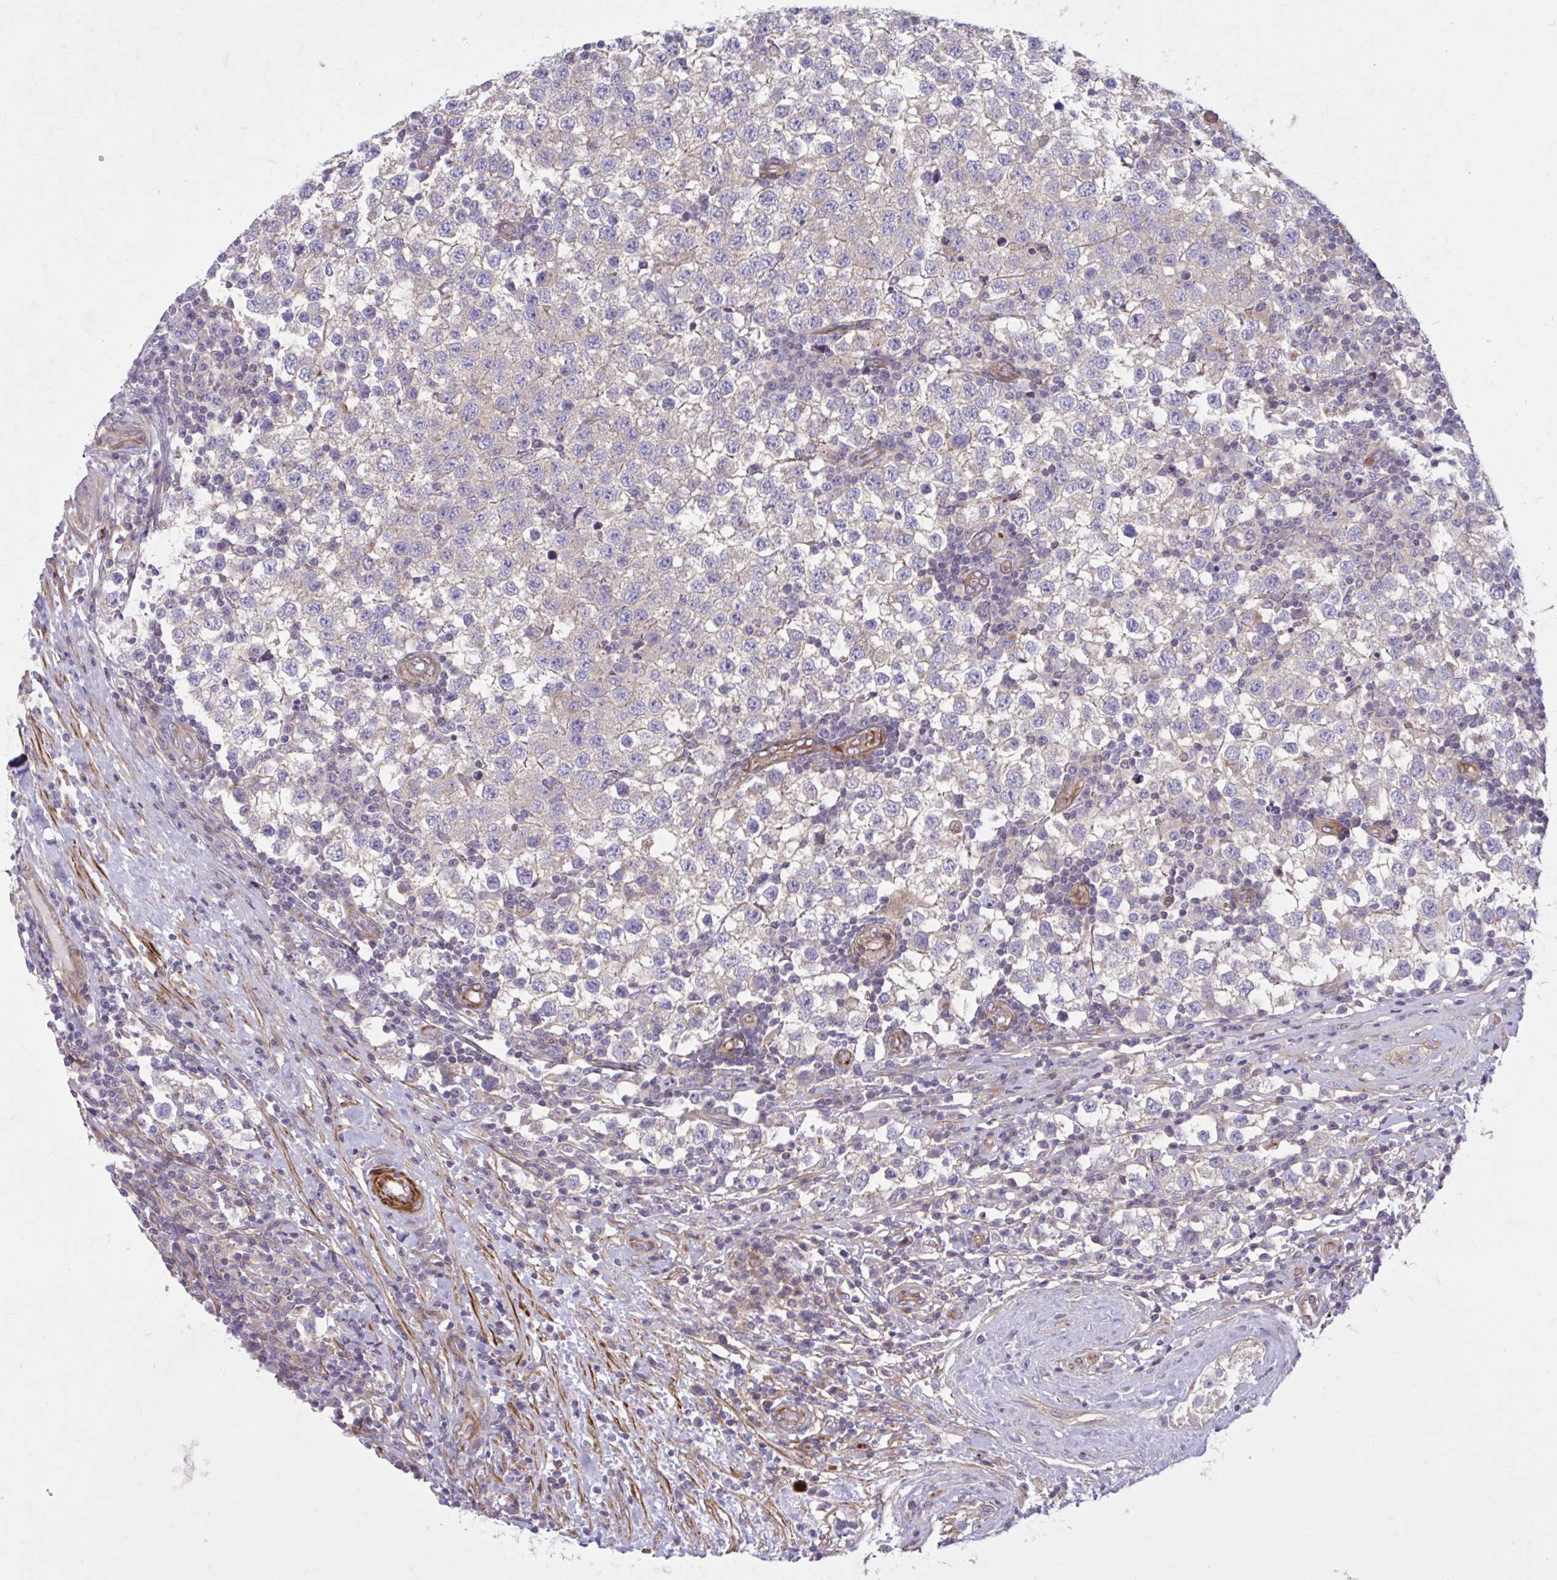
{"staining": {"intensity": "negative", "quantity": "none", "location": "none"}, "tissue": "testis cancer", "cell_type": "Tumor cells", "image_type": "cancer", "snomed": [{"axis": "morphology", "description": "Seminoma, NOS"}, {"axis": "topography", "description": "Testis"}], "caption": "There is no significant positivity in tumor cells of seminoma (testis).", "gene": "FAP", "patient": {"sex": "male", "age": 34}}